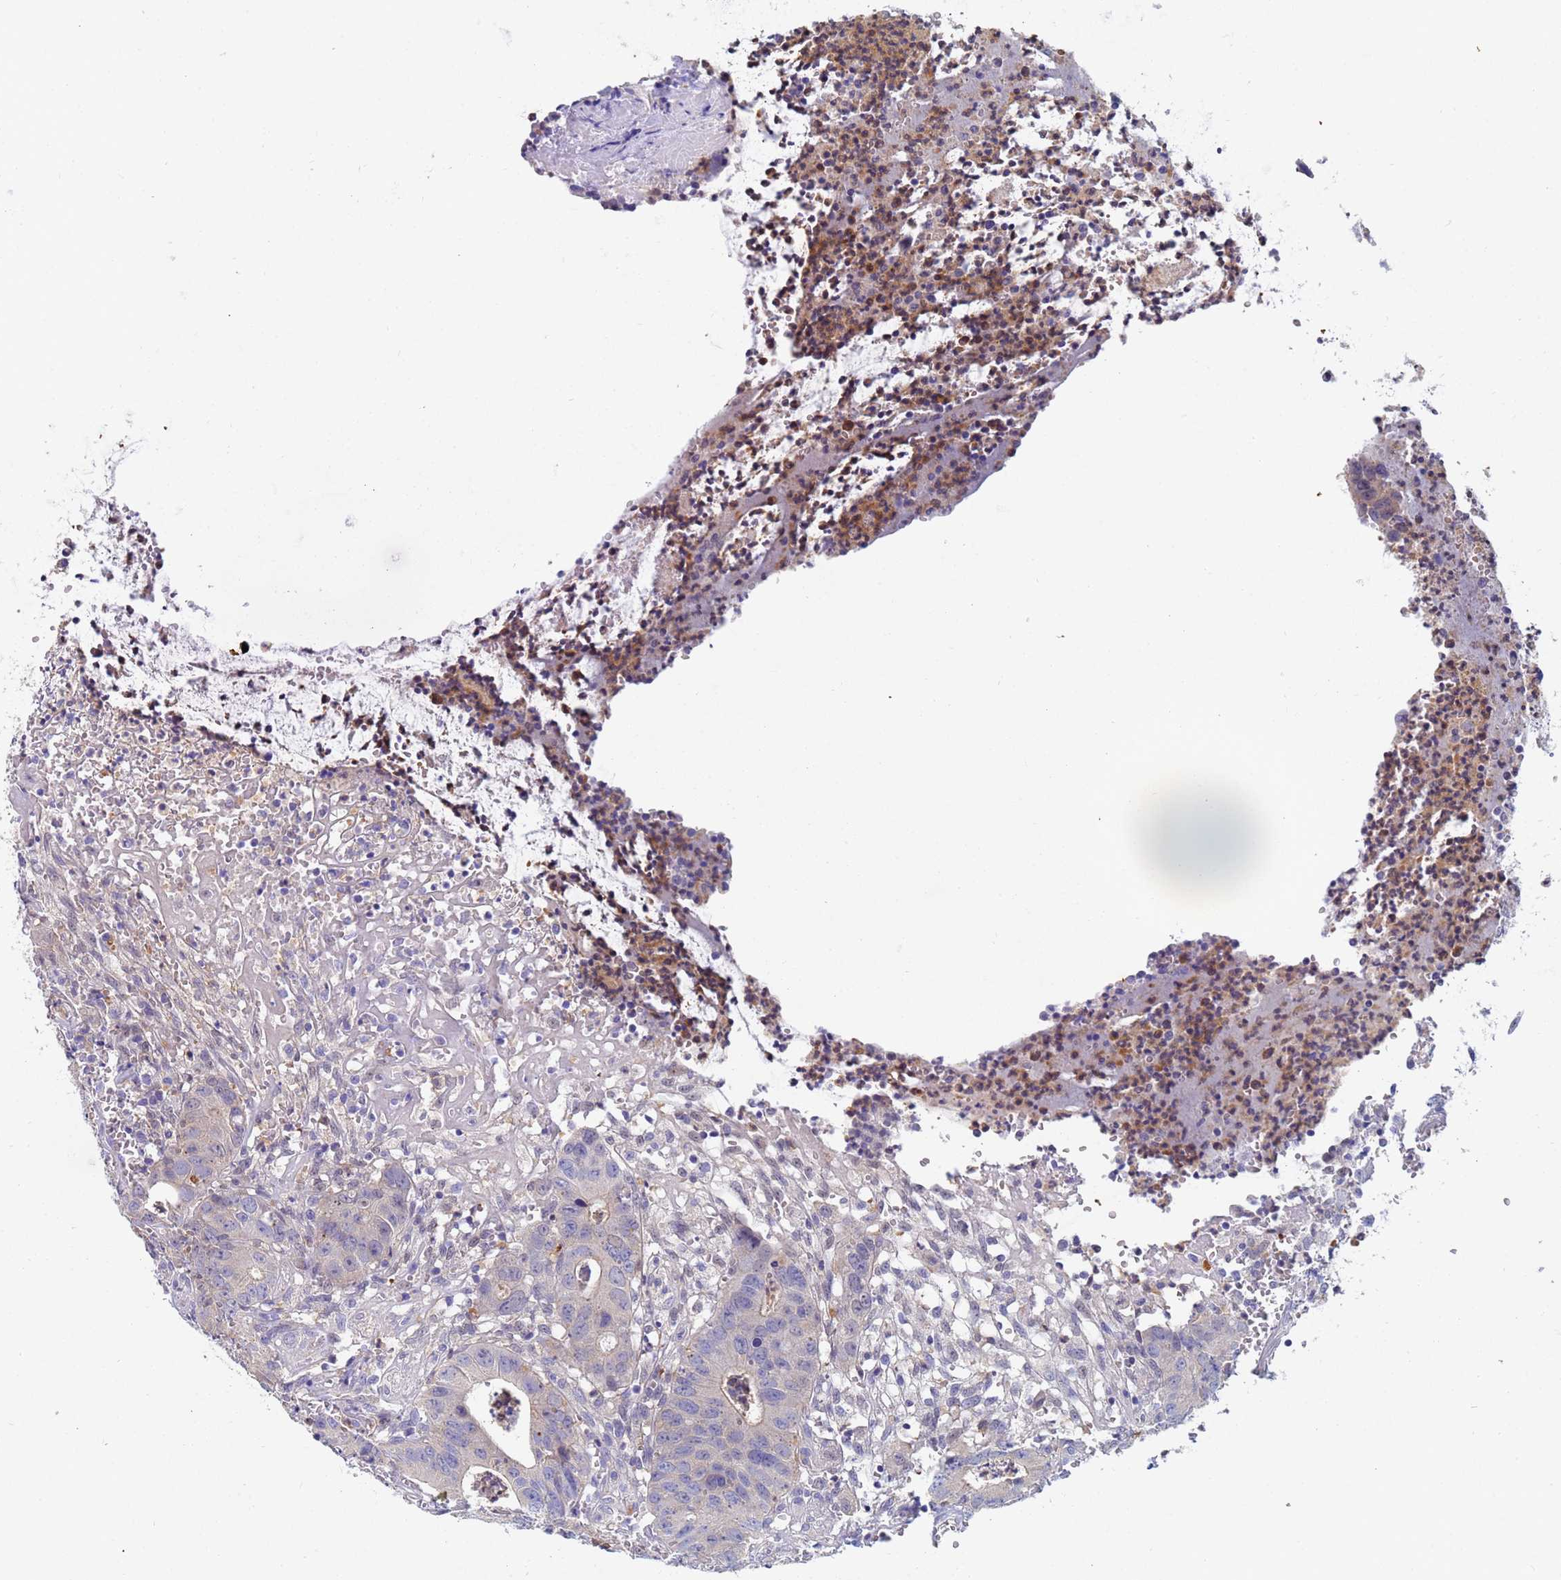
{"staining": {"intensity": "negative", "quantity": "none", "location": "none"}, "tissue": "colorectal cancer", "cell_type": "Tumor cells", "image_type": "cancer", "snomed": [{"axis": "morphology", "description": "Adenocarcinoma, NOS"}, {"axis": "topography", "description": "Colon"}], "caption": "DAB immunohistochemical staining of colorectal adenocarcinoma reveals no significant expression in tumor cells. (IHC, brightfield microscopy, high magnification).", "gene": "TTLL11", "patient": {"sex": "female", "age": 57}}